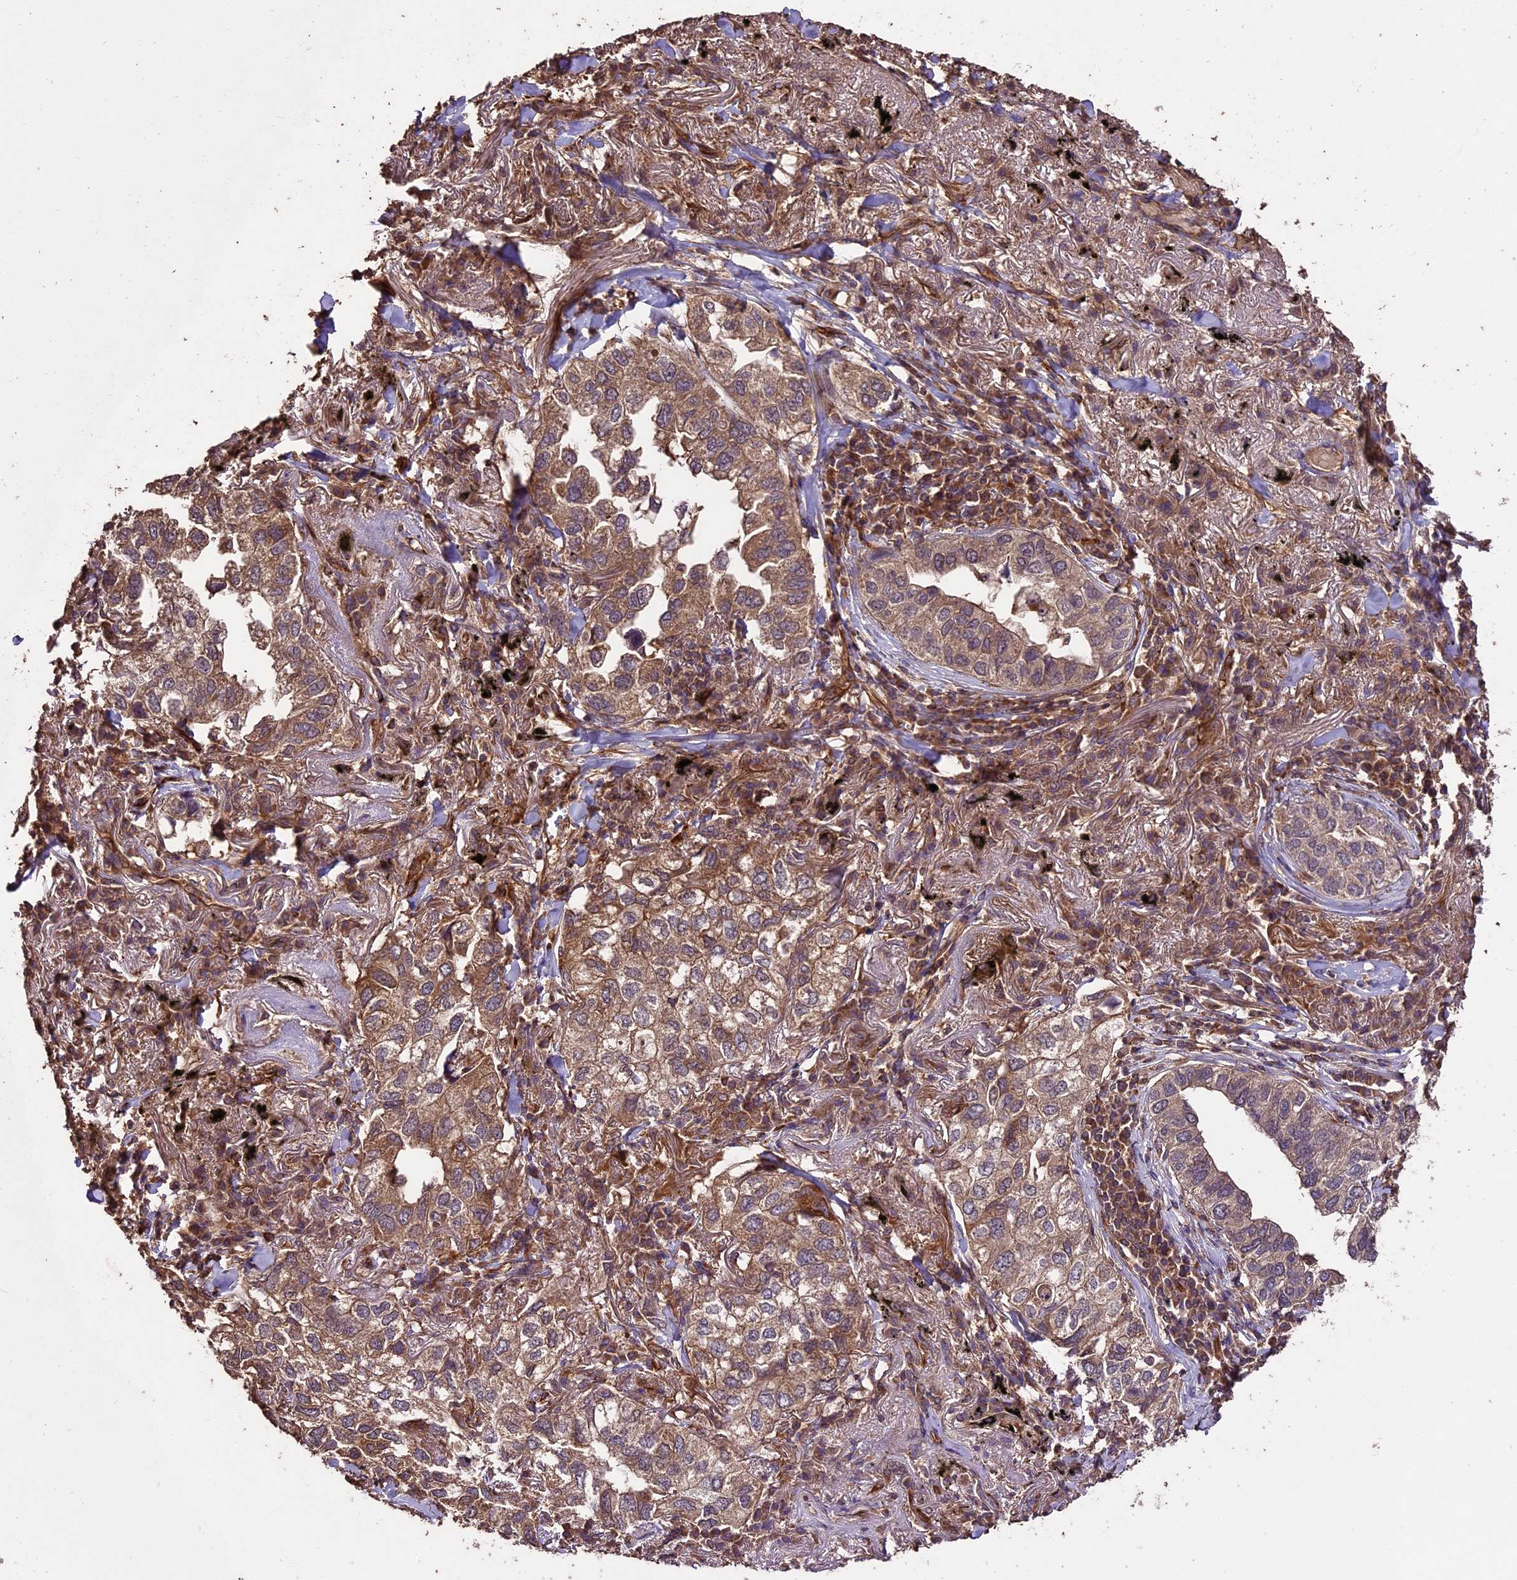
{"staining": {"intensity": "moderate", "quantity": ">75%", "location": "cytoplasmic/membranous"}, "tissue": "lung cancer", "cell_type": "Tumor cells", "image_type": "cancer", "snomed": [{"axis": "morphology", "description": "Adenocarcinoma, NOS"}, {"axis": "topography", "description": "Lung"}], "caption": "Immunohistochemical staining of lung cancer (adenocarcinoma) exhibits moderate cytoplasmic/membranous protein expression in about >75% of tumor cells. The staining was performed using DAB (3,3'-diaminobenzidine) to visualize the protein expression in brown, while the nuclei were stained in blue with hematoxylin (Magnification: 20x).", "gene": "TTLL10", "patient": {"sex": "male", "age": 65}}